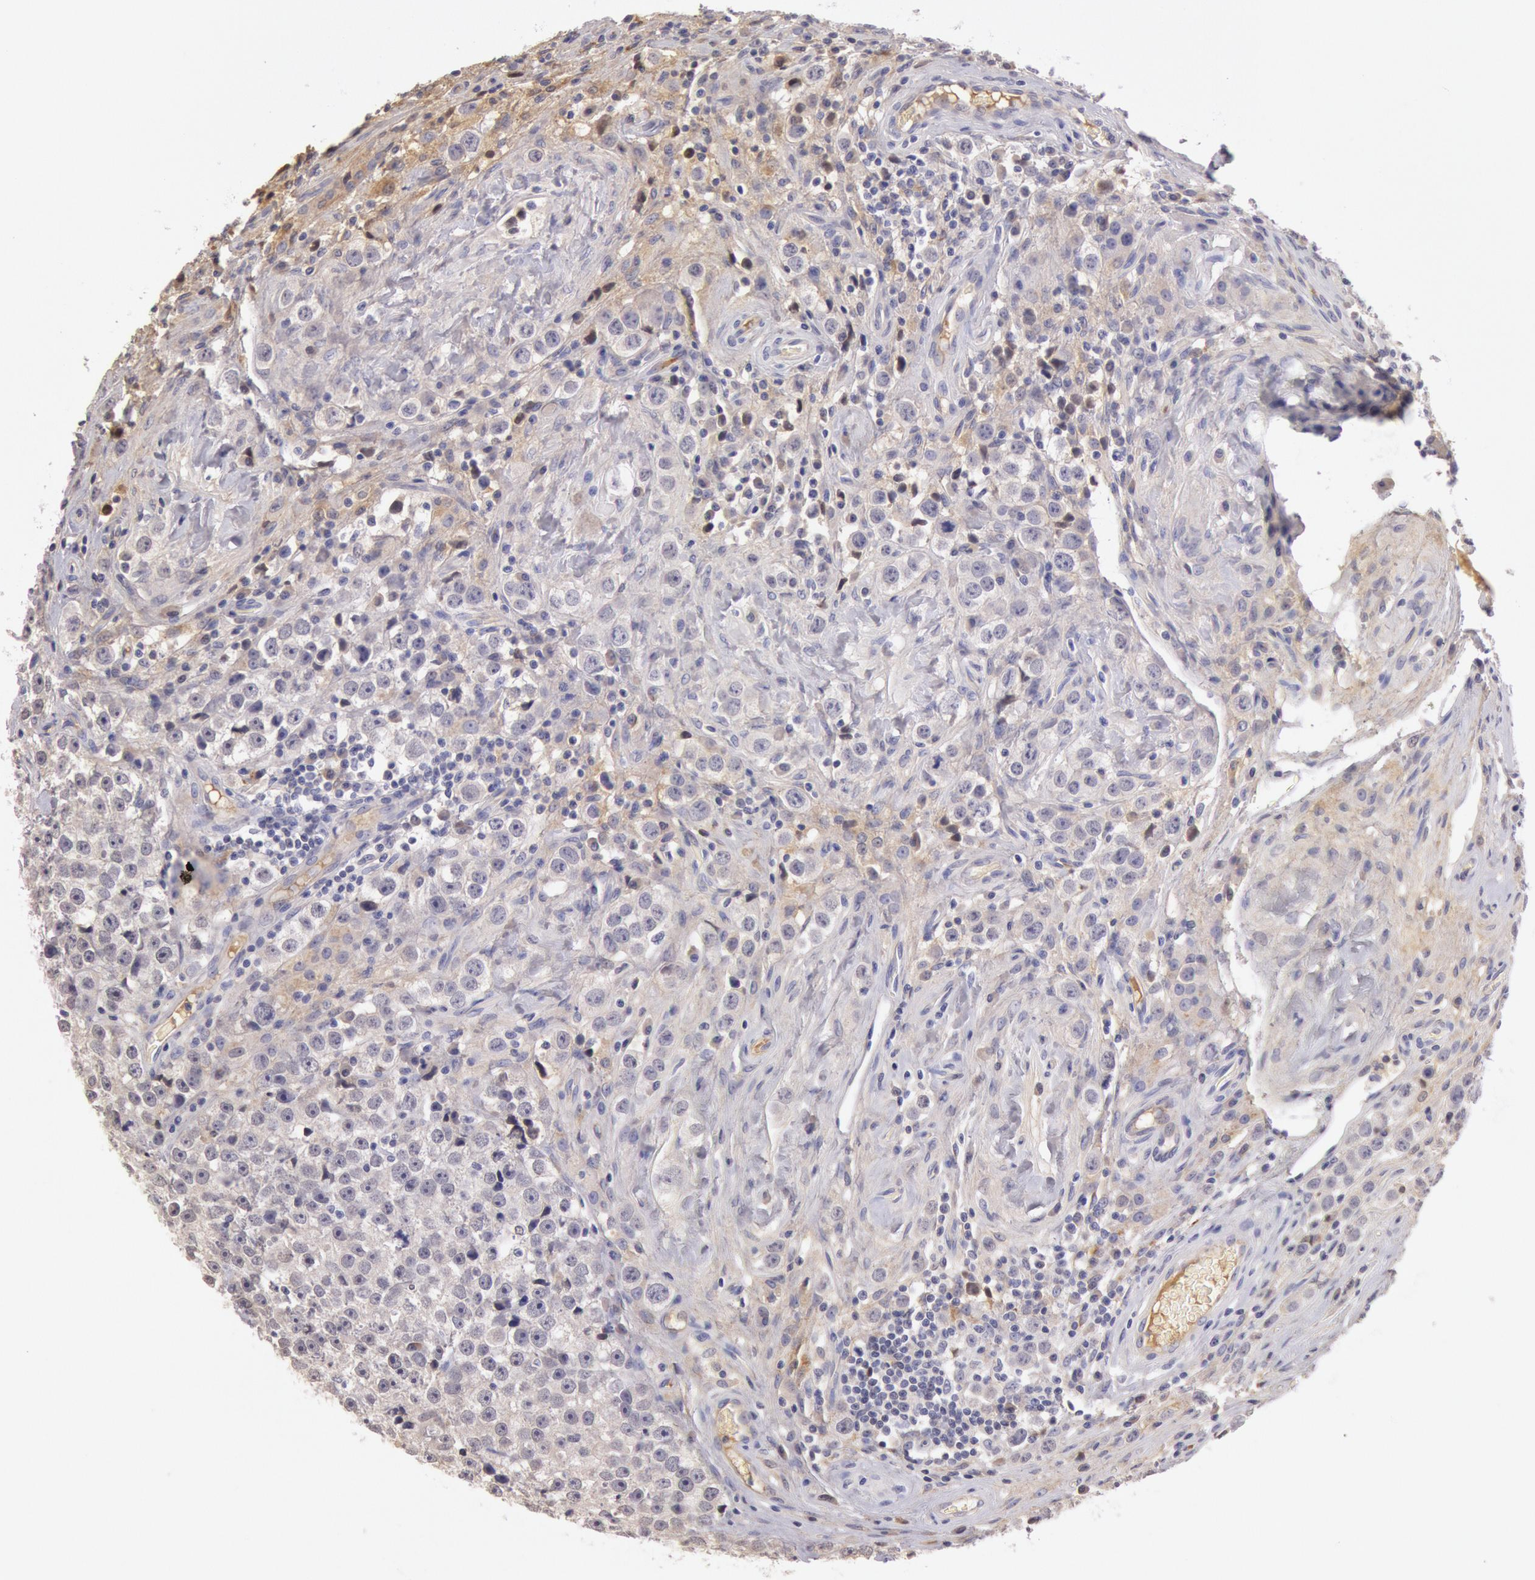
{"staining": {"intensity": "negative", "quantity": "none", "location": "none"}, "tissue": "testis cancer", "cell_type": "Tumor cells", "image_type": "cancer", "snomed": [{"axis": "morphology", "description": "Seminoma, NOS"}, {"axis": "topography", "description": "Testis"}], "caption": "Photomicrograph shows no significant protein expression in tumor cells of testis seminoma.", "gene": "C1R", "patient": {"sex": "male", "age": 32}}